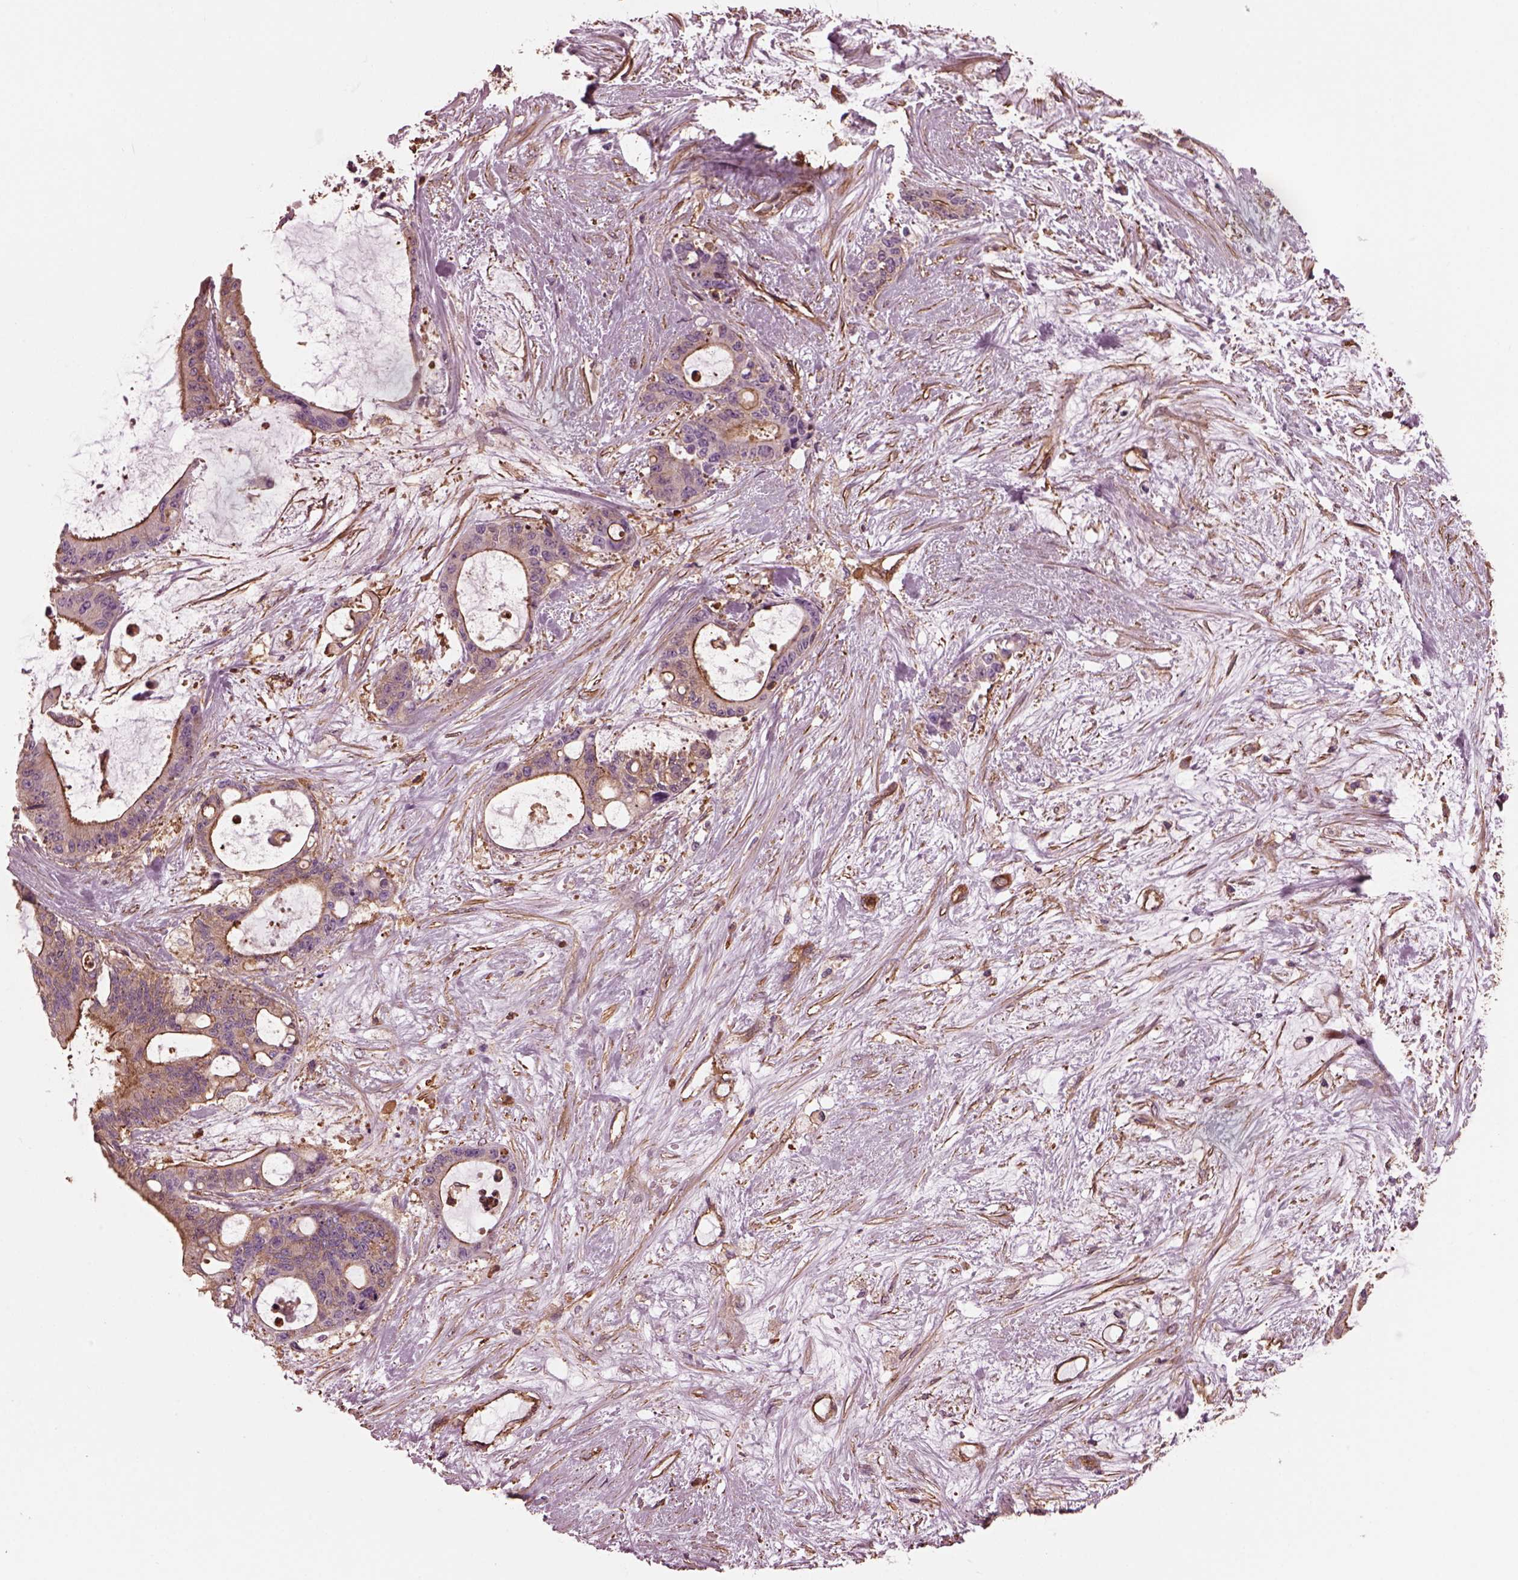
{"staining": {"intensity": "weak", "quantity": ">75%", "location": "cytoplasmic/membranous"}, "tissue": "liver cancer", "cell_type": "Tumor cells", "image_type": "cancer", "snomed": [{"axis": "morphology", "description": "Normal tissue, NOS"}, {"axis": "morphology", "description": "Cholangiocarcinoma"}, {"axis": "topography", "description": "Liver"}, {"axis": "topography", "description": "Peripheral nerve tissue"}], "caption": "There is low levels of weak cytoplasmic/membranous positivity in tumor cells of cholangiocarcinoma (liver), as demonstrated by immunohistochemical staining (brown color).", "gene": "MYL6", "patient": {"sex": "female", "age": 73}}